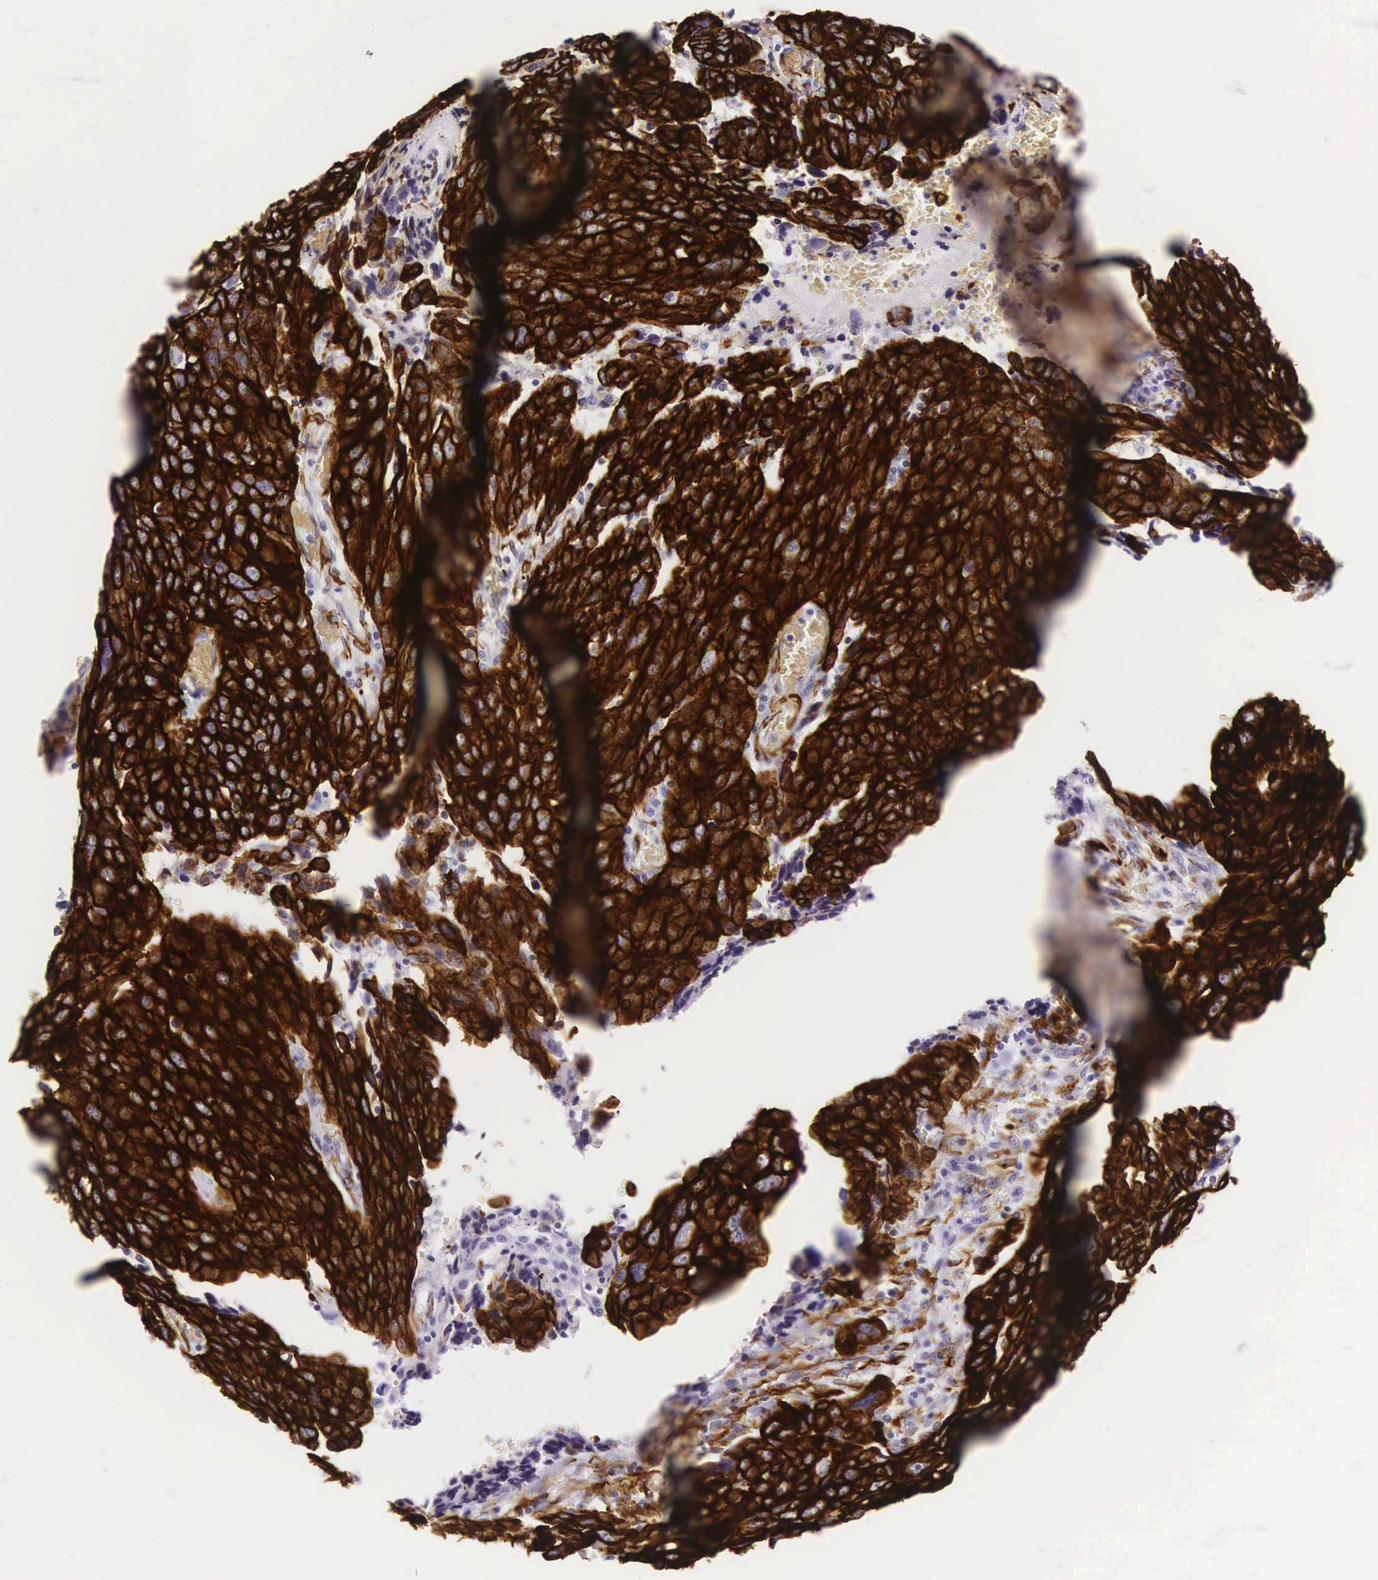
{"staining": {"intensity": "strong", "quantity": ">75%", "location": "cytoplasmic/membranous"}, "tissue": "ovarian cancer", "cell_type": "Tumor cells", "image_type": "cancer", "snomed": [{"axis": "morphology", "description": "Carcinoma, endometroid"}, {"axis": "topography", "description": "Ovary"}], "caption": "Strong cytoplasmic/membranous expression is seen in approximately >75% of tumor cells in endometroid carcinoma (ovarian).", "gene": "KRT18", "patient": {"sex": "female", "age": 75}}